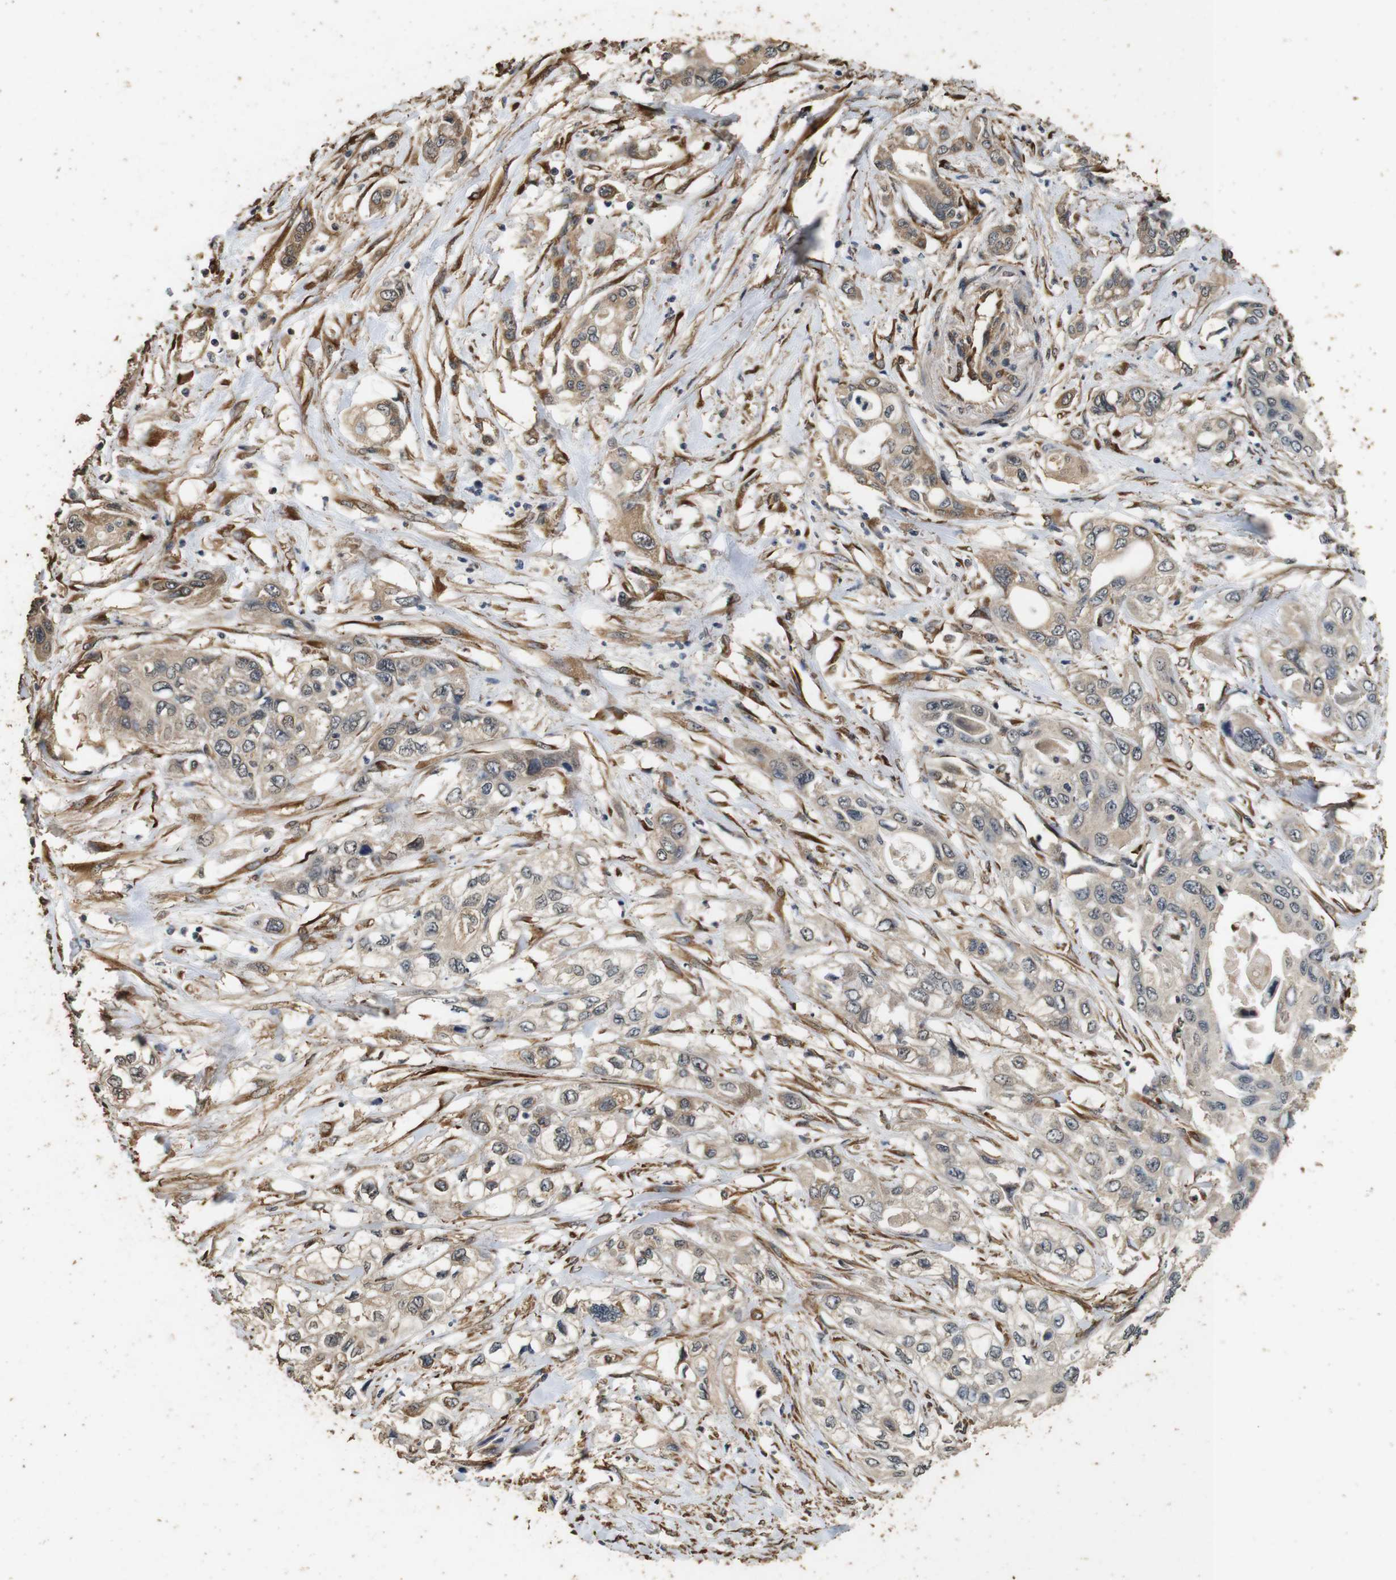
{"staining": {"intensity": "moderate", "quantity": ">75%", "location": "cytoplasmic/membranous"}, "tissue": "pancreatic cancer", "cell_type": "Tumor cells", "image_type": "cancer", "snomed": [{"axis": "morphology", "description": "Adenocarcinoma, NOS"}, {"axis": "topography", "description": "Pancreas"}], "caption": "A brown stain labels moderate cytoplasmic/membranous positivity of a protein in pancreatic cancer (adenocarcinoma) tumor cells.", "gene": "CNPY4", "patient": {"sex": "female", "age": 70}}